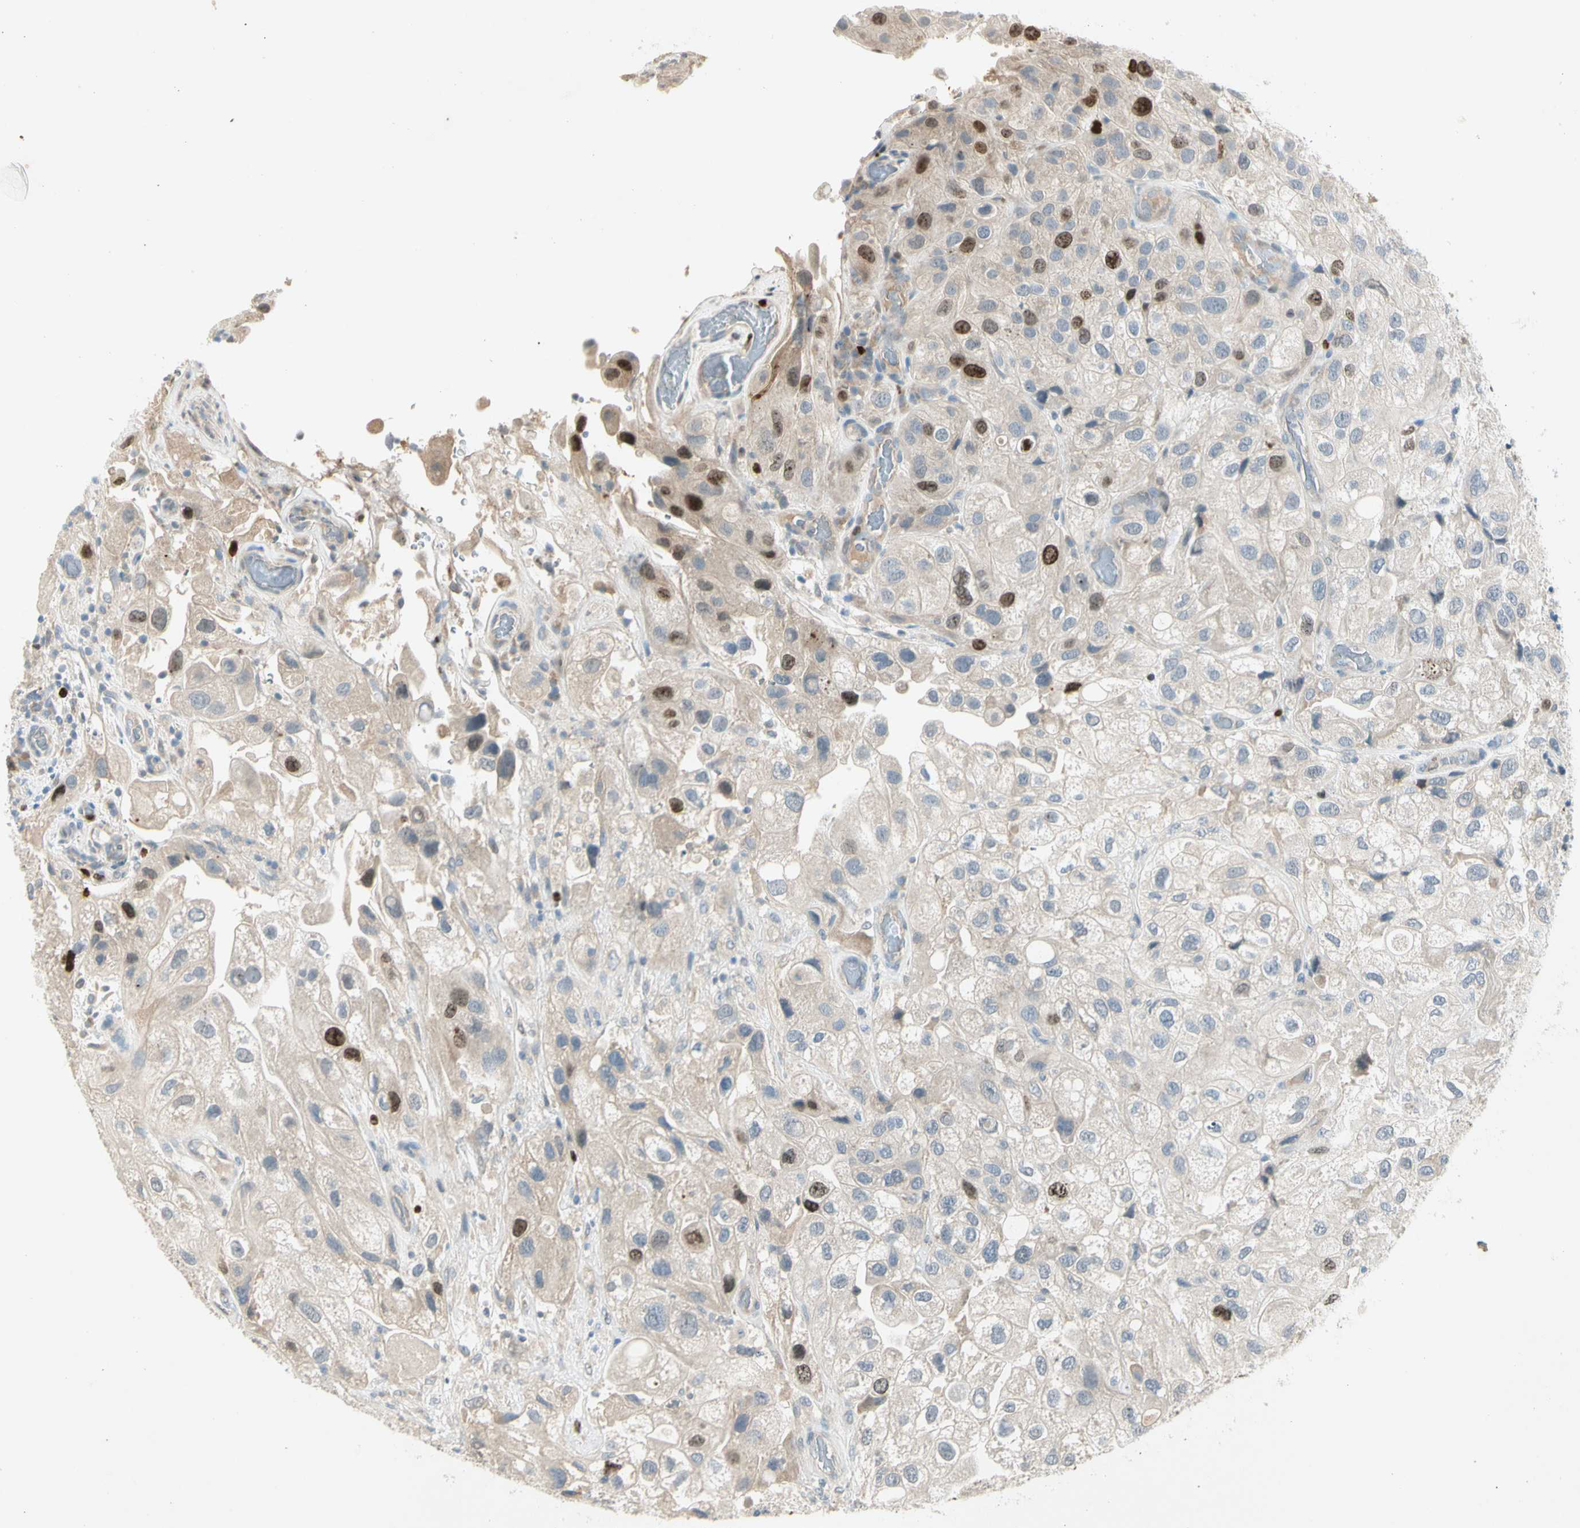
{"staining": {"intensity": "strong", "quantity": "<25%", "location": "nuclear"}, "tissue": "urothelial cancer", "cell_type": "Tumor cells", "image_type": "cancer", "snomed": [{"axis": "morphology", "description": "Urothelial carcinoma, High grade"}, {"axis": "topography", "description": "Urinary bladder"}], "caption": "About <25% of tumor cells in urothelial carcinoma (high-grade) show strong nuclear protein staining as visualized by brown immunohistochemical staining.", "gene": "PITX1", "patient": {"sex": "female", "age": 64}}